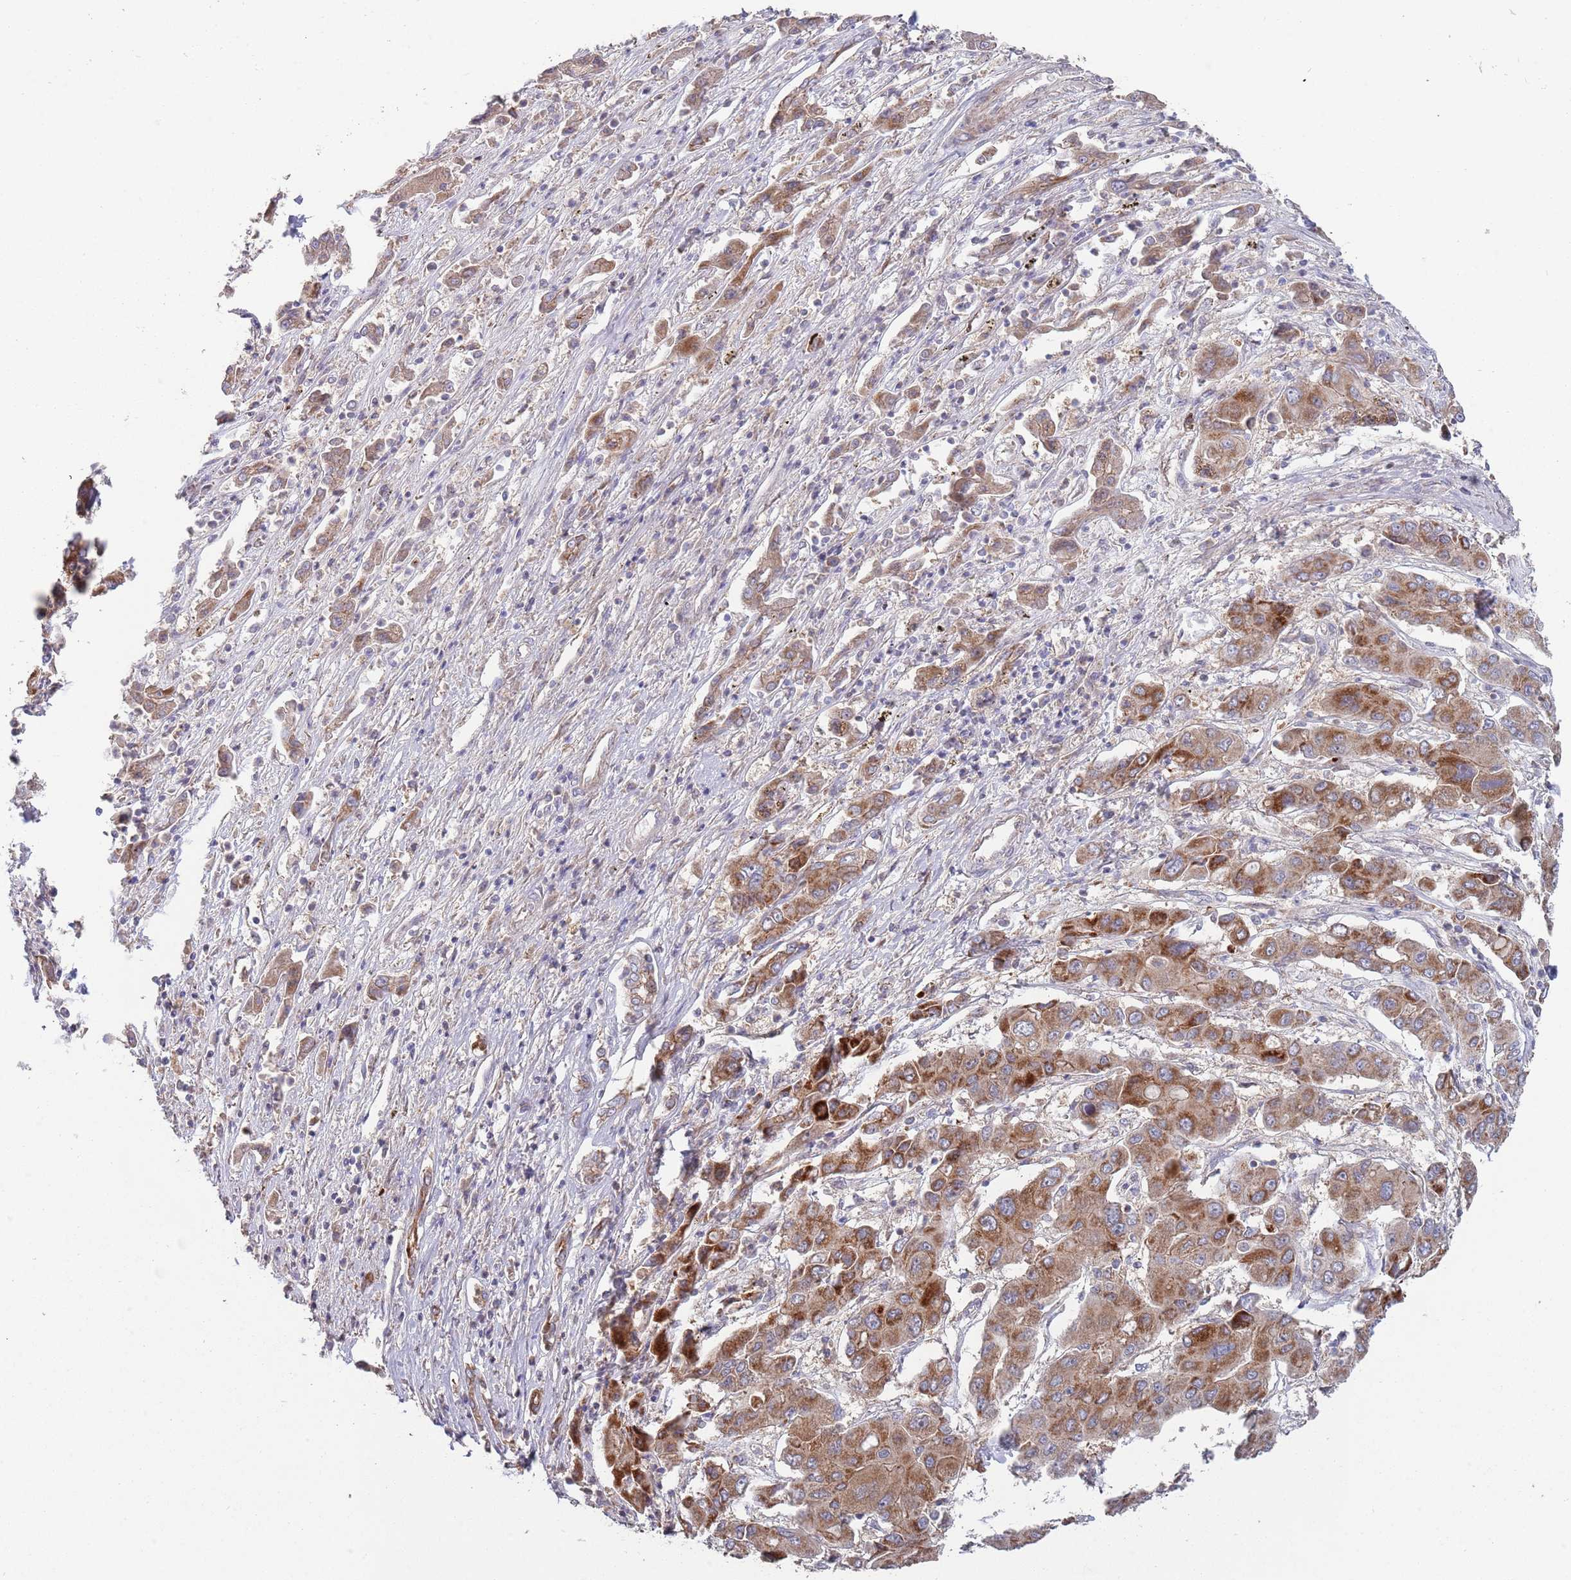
{"staining": {"intensity": "strong", "quantity": ">75%", "location": "cytoplasmic/membranous"}, "tissue": "liver cancer", "cell_type": "Tumor cells", "image_type": "cancer", "snomed": [{"axis": "morphology", "description": "Cholangiocarcinoma"}, {"axis": "topography", "description": "Liver"}], "caption": "IHC photomicrograph of human liver cancer stained for a protein (brown), which reveals high levels of strong cytoplasmic/membranous expression in about >75% of tumor cells.", "gene": "ABCC10", "patient": {"sex": "male", "age": 67}}